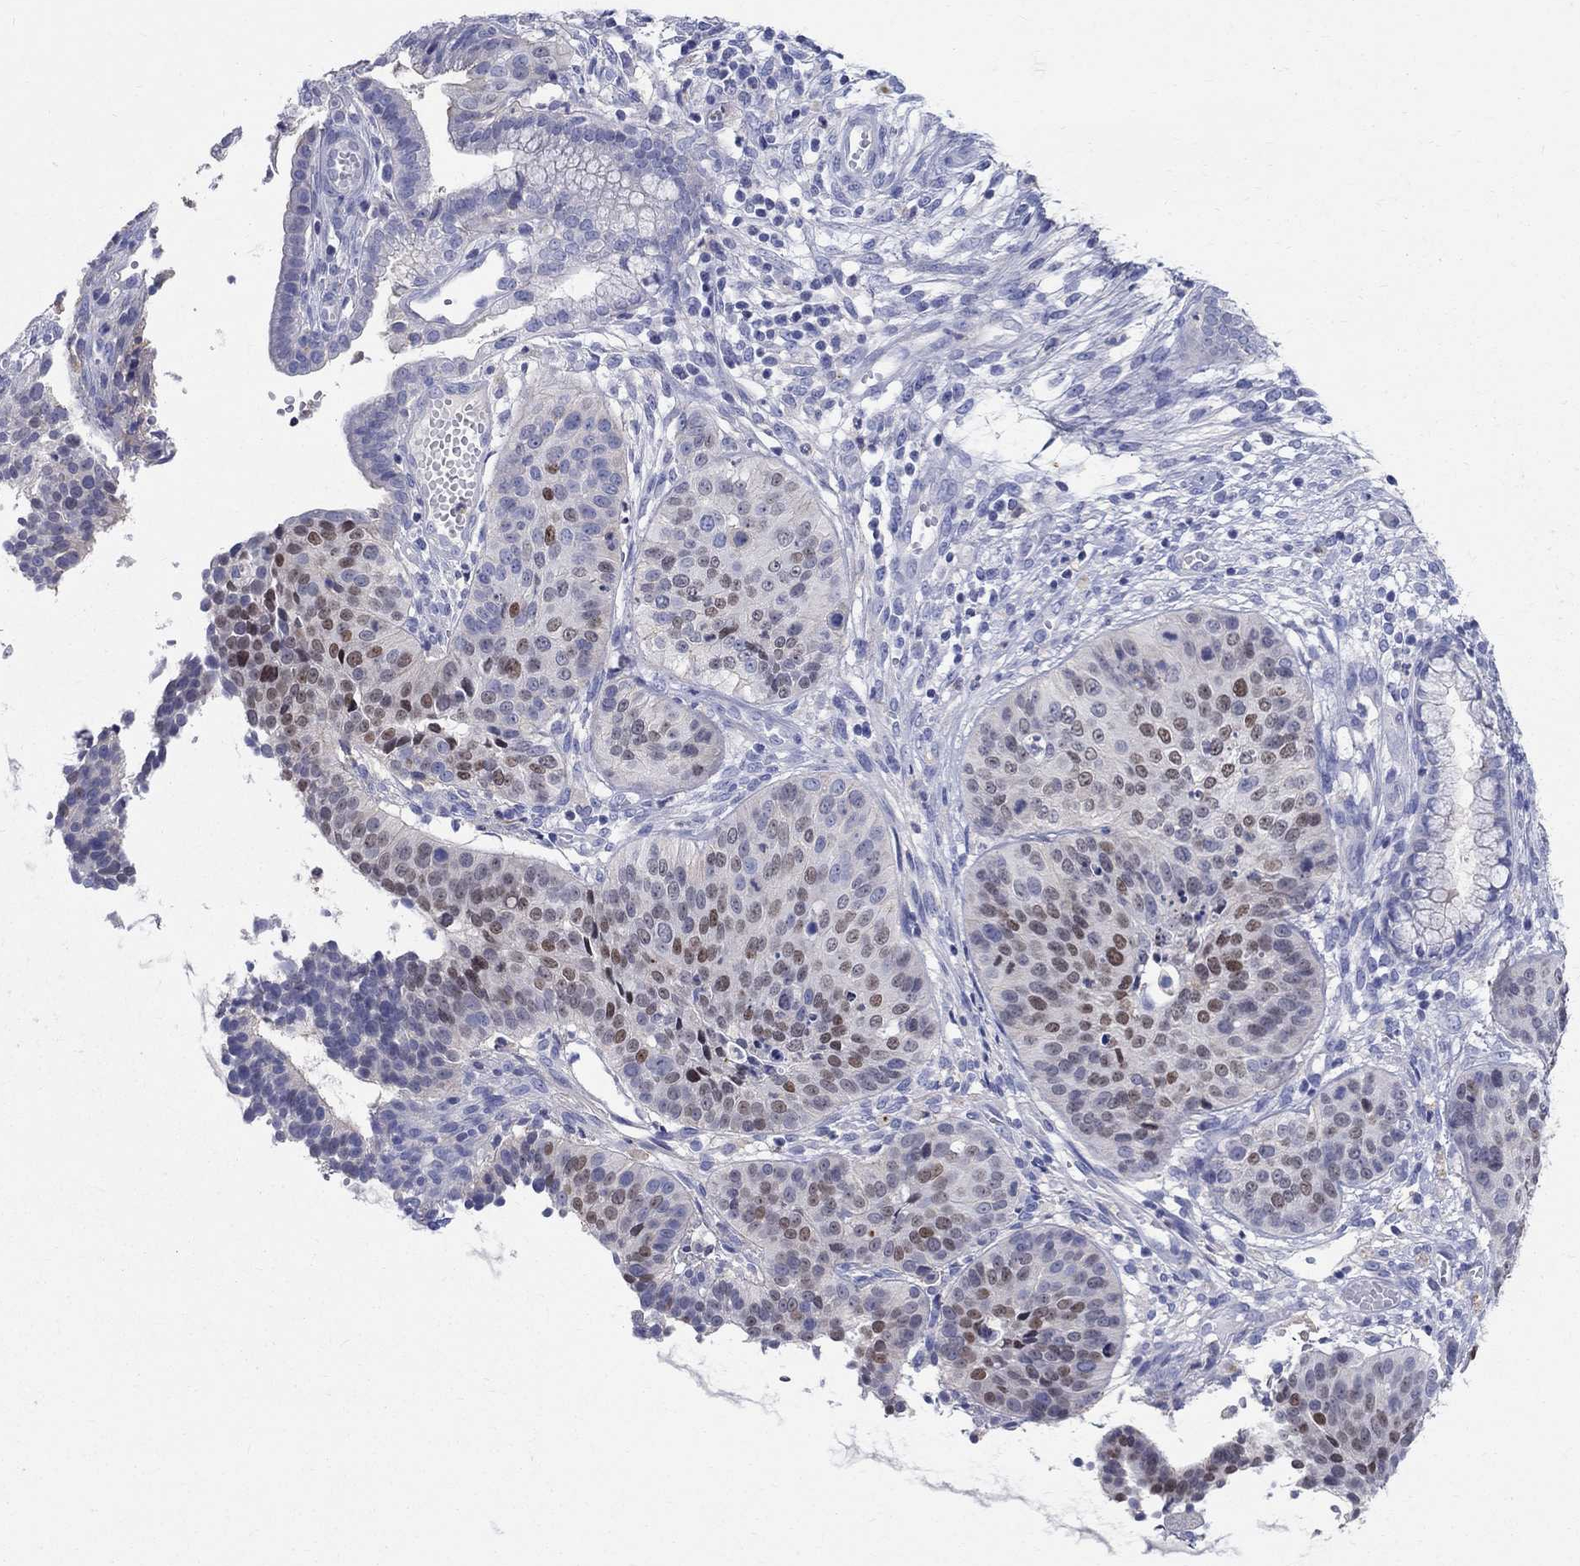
{"staining": {"intensity": "moderate", "quantity": "<25%", "location": "nuclear"}, "tissue": "cervical cancer", "cell_type": "Tumor cells", "image_type": "cancer", "snomed": [{"axis": "morphology", "description": "Normal tissue, NOS"}, {"axis": "morphology", "description": "Squamous cell carcinoma, NOS"}, {"axis": "topography", "description": "Cervix"}], "caption": "Protein analysis of cervical cancer (squamous cell carcinoma) tissue demonstrates moderate nuclear positivity in approximately <25% of tumor cells.", "gene": "SOX2", "patient": {"sex": "female", "age": 39}}